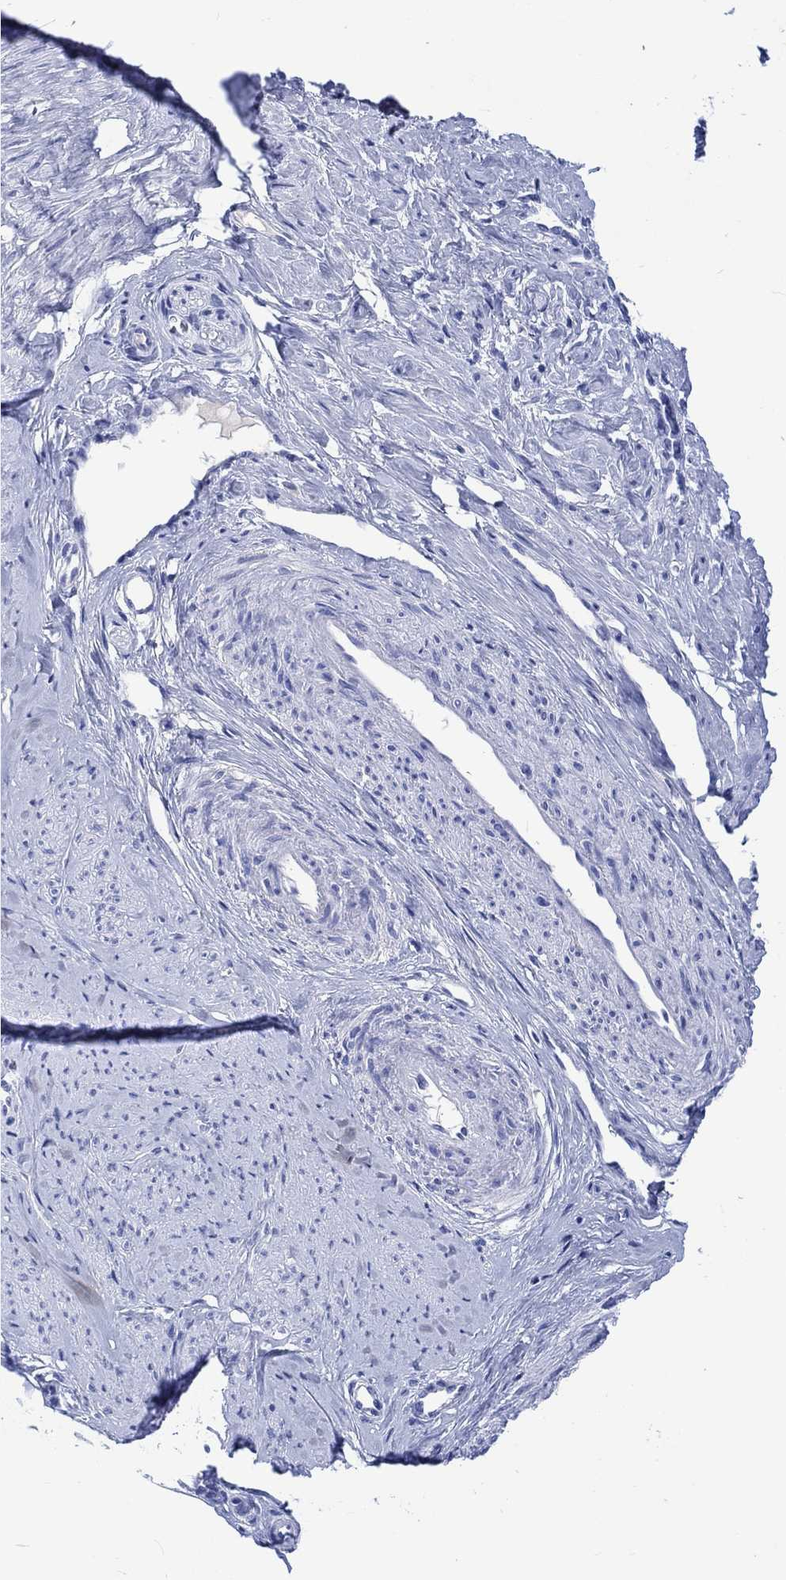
{"staining": {"intensity": "negative", "quantity": "none", "location": "none"}, "tissue": "smooth muscle", "cell_type": "Smooth muscle cells", "image_type": "normal", "snomed": [{"axis": "morphology", "description": "Normal tissue, NOS"}, {"axis": "topography", "description": "Smooth muscle"}], "caption": "DAB immunohistochemical staining of normal smooth muscle exhibits no significant expression in smooth muscle cells.", "gene": "CACNG3", "patient": {"sex": "female", "age": 48}}